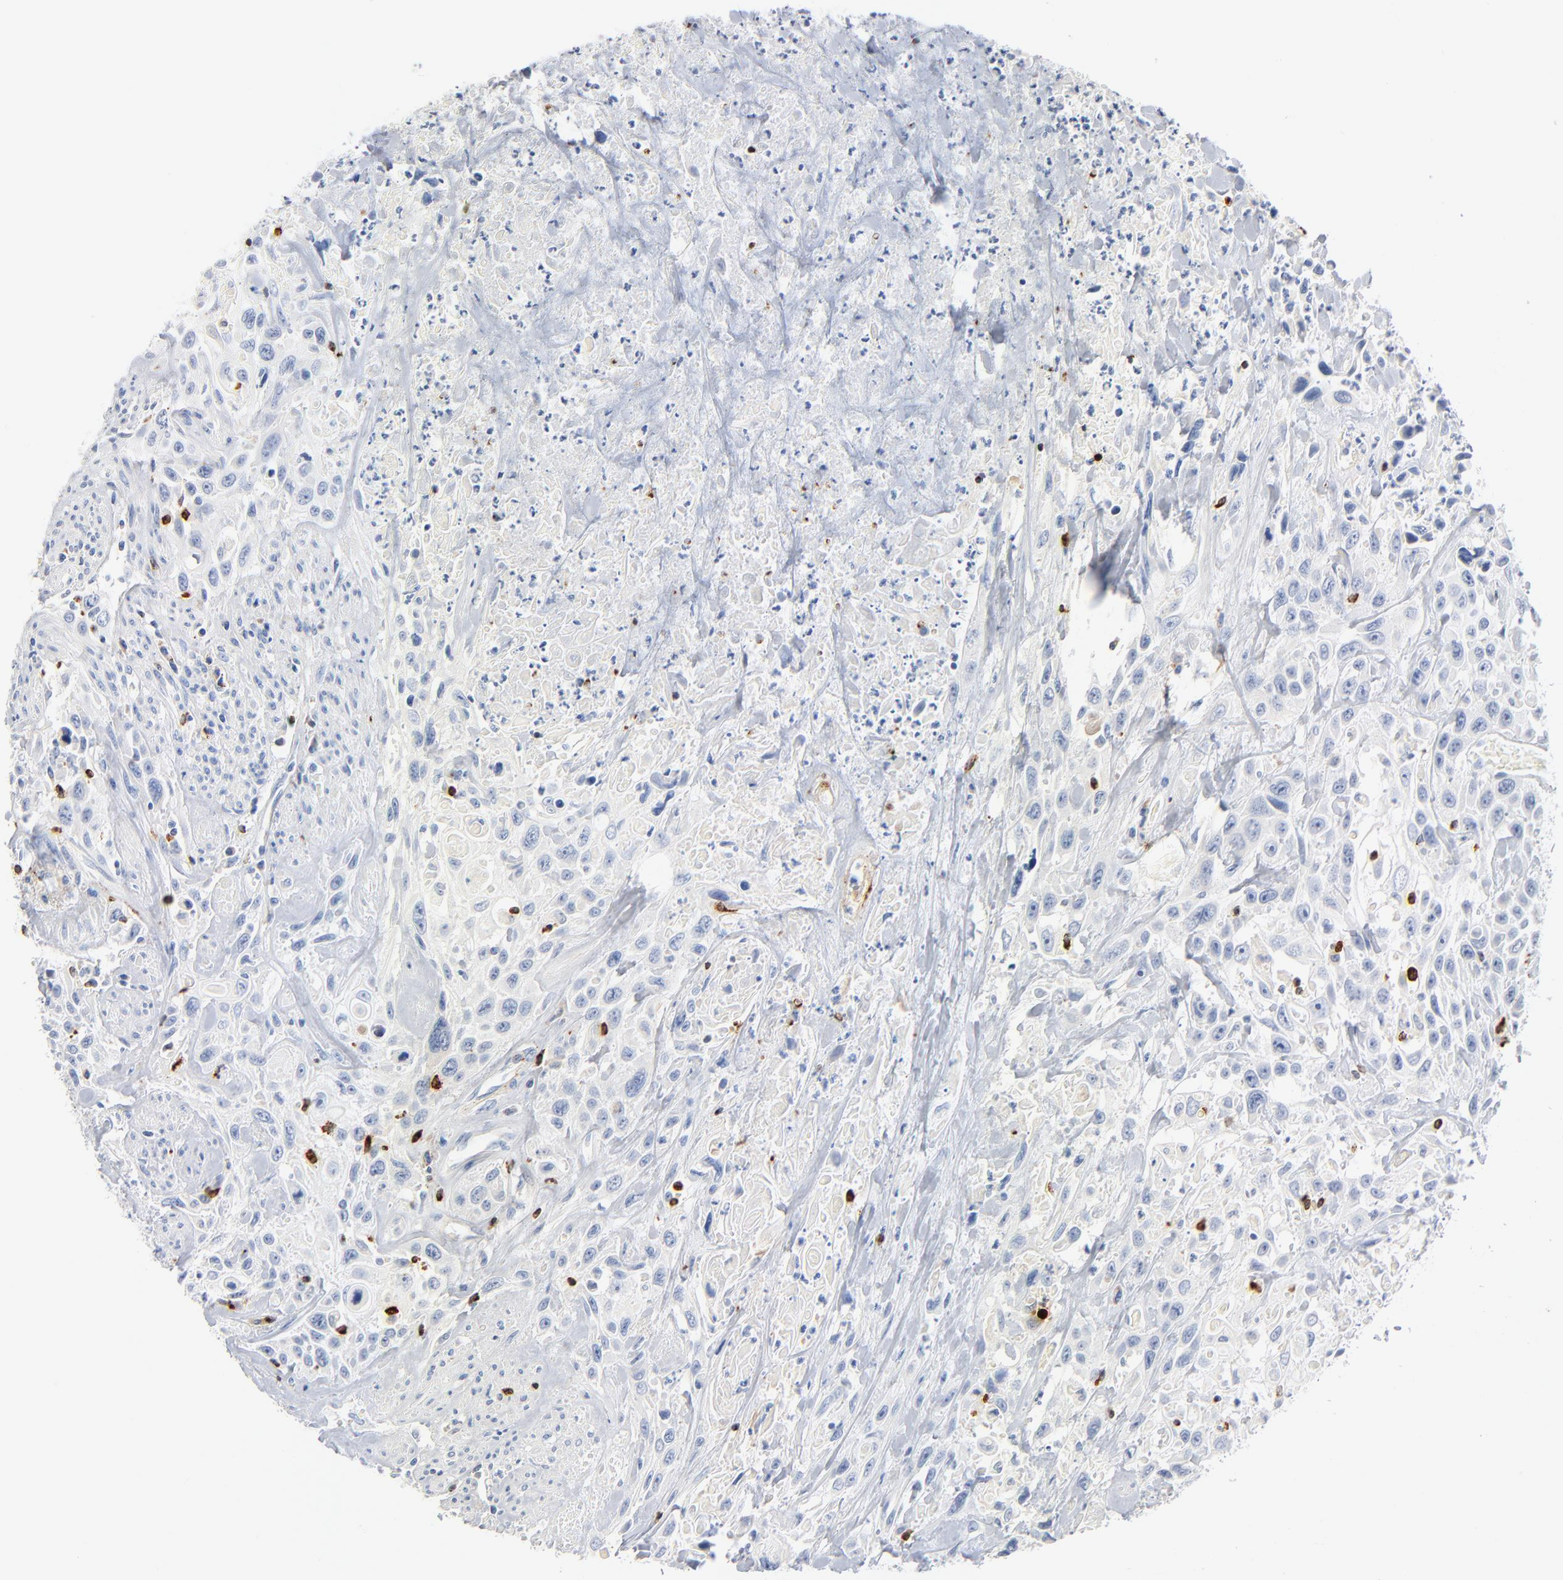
{"staining": {"intensity": "negative", "quantity": "none", "location": "none"}, "tissue": "urothelial cancer", "cell_type": "Tumor cells", "image_type": "cancer", "snomed": [{"axis": "morphology", "description": "Urothelial carcinoma, High grade"}, {"axis": "topography", "description": "Urinary bladder"}], "caption": "DAB (3,3'-diaminobenzidine) immunohistochemical staining of urothelial cancer shows no significant positivity in tumor cells.", "gene": "GZMB", "patient": {"sex": "female", "age": 84}}